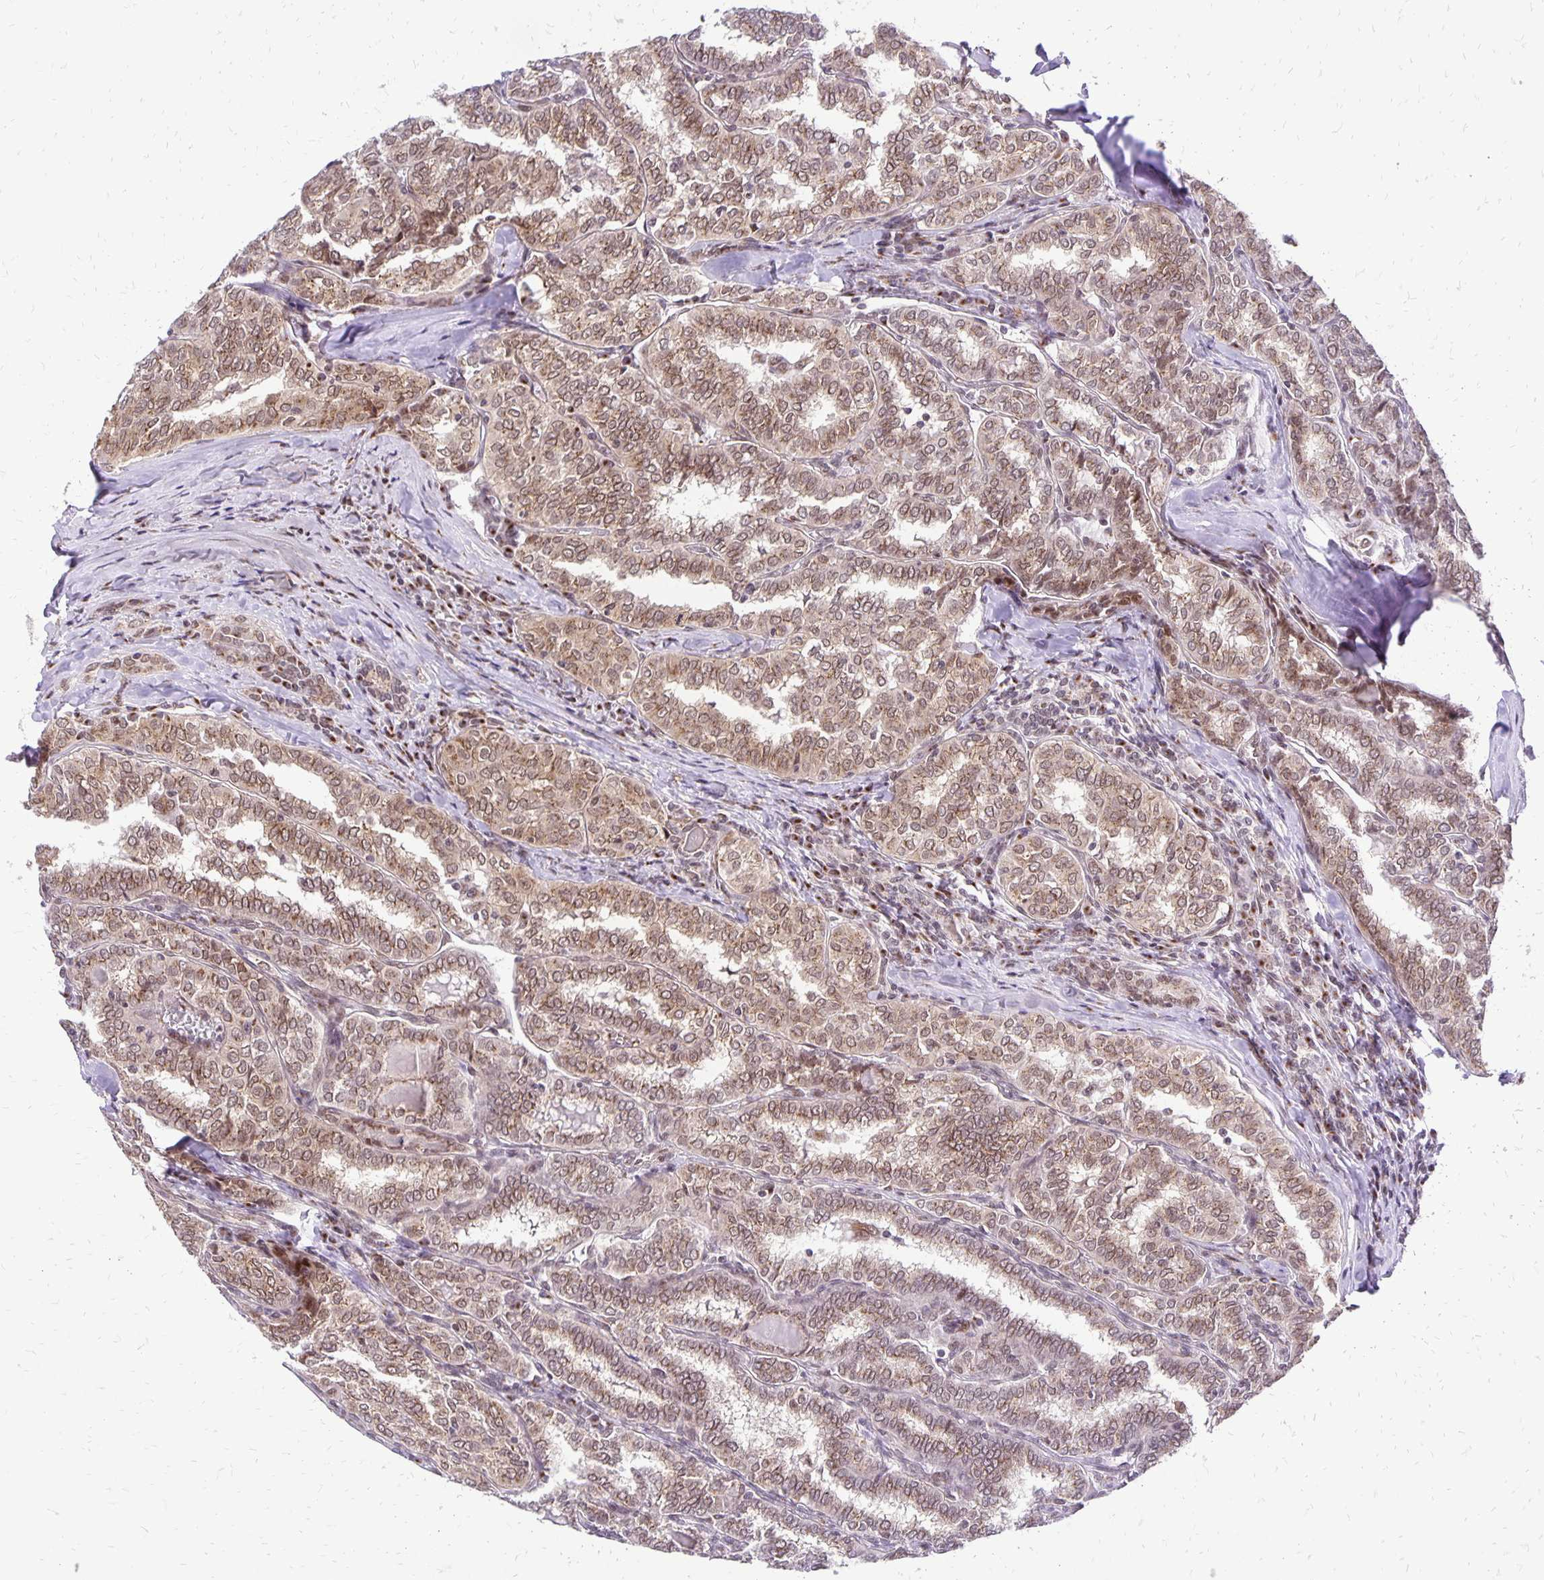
{"staining": {"intensity": "moderate", "quantity": ">75%", "location": "cytoplasmic/membranous,nuclear"}, "tissue": "thyroid cancer", "cell_type": "Tumor cells", "image_type": "cancer", "snomed": [{"axis": "morphology", "description": "Papillary adenocarcinoma, NOS"}, {"axis": "topography", "description": "Thyroid gland"}], "caption": "IHC staining of thyroid cancer, which shows medium levels of moderate cytoplasmic/membranous and nuclear positivity in about >75% of tumor cells indicating moderate cytoplasmic/membranous and nuclear protein expression. The staining was performed using DAB (3,3'-diaminobenzidine) (brown) for protein detection and nuclei were counterstained in hematoxylin (blue).", "gene": "GOLGA5", "patient": {"sex": "female", "age": 30}}